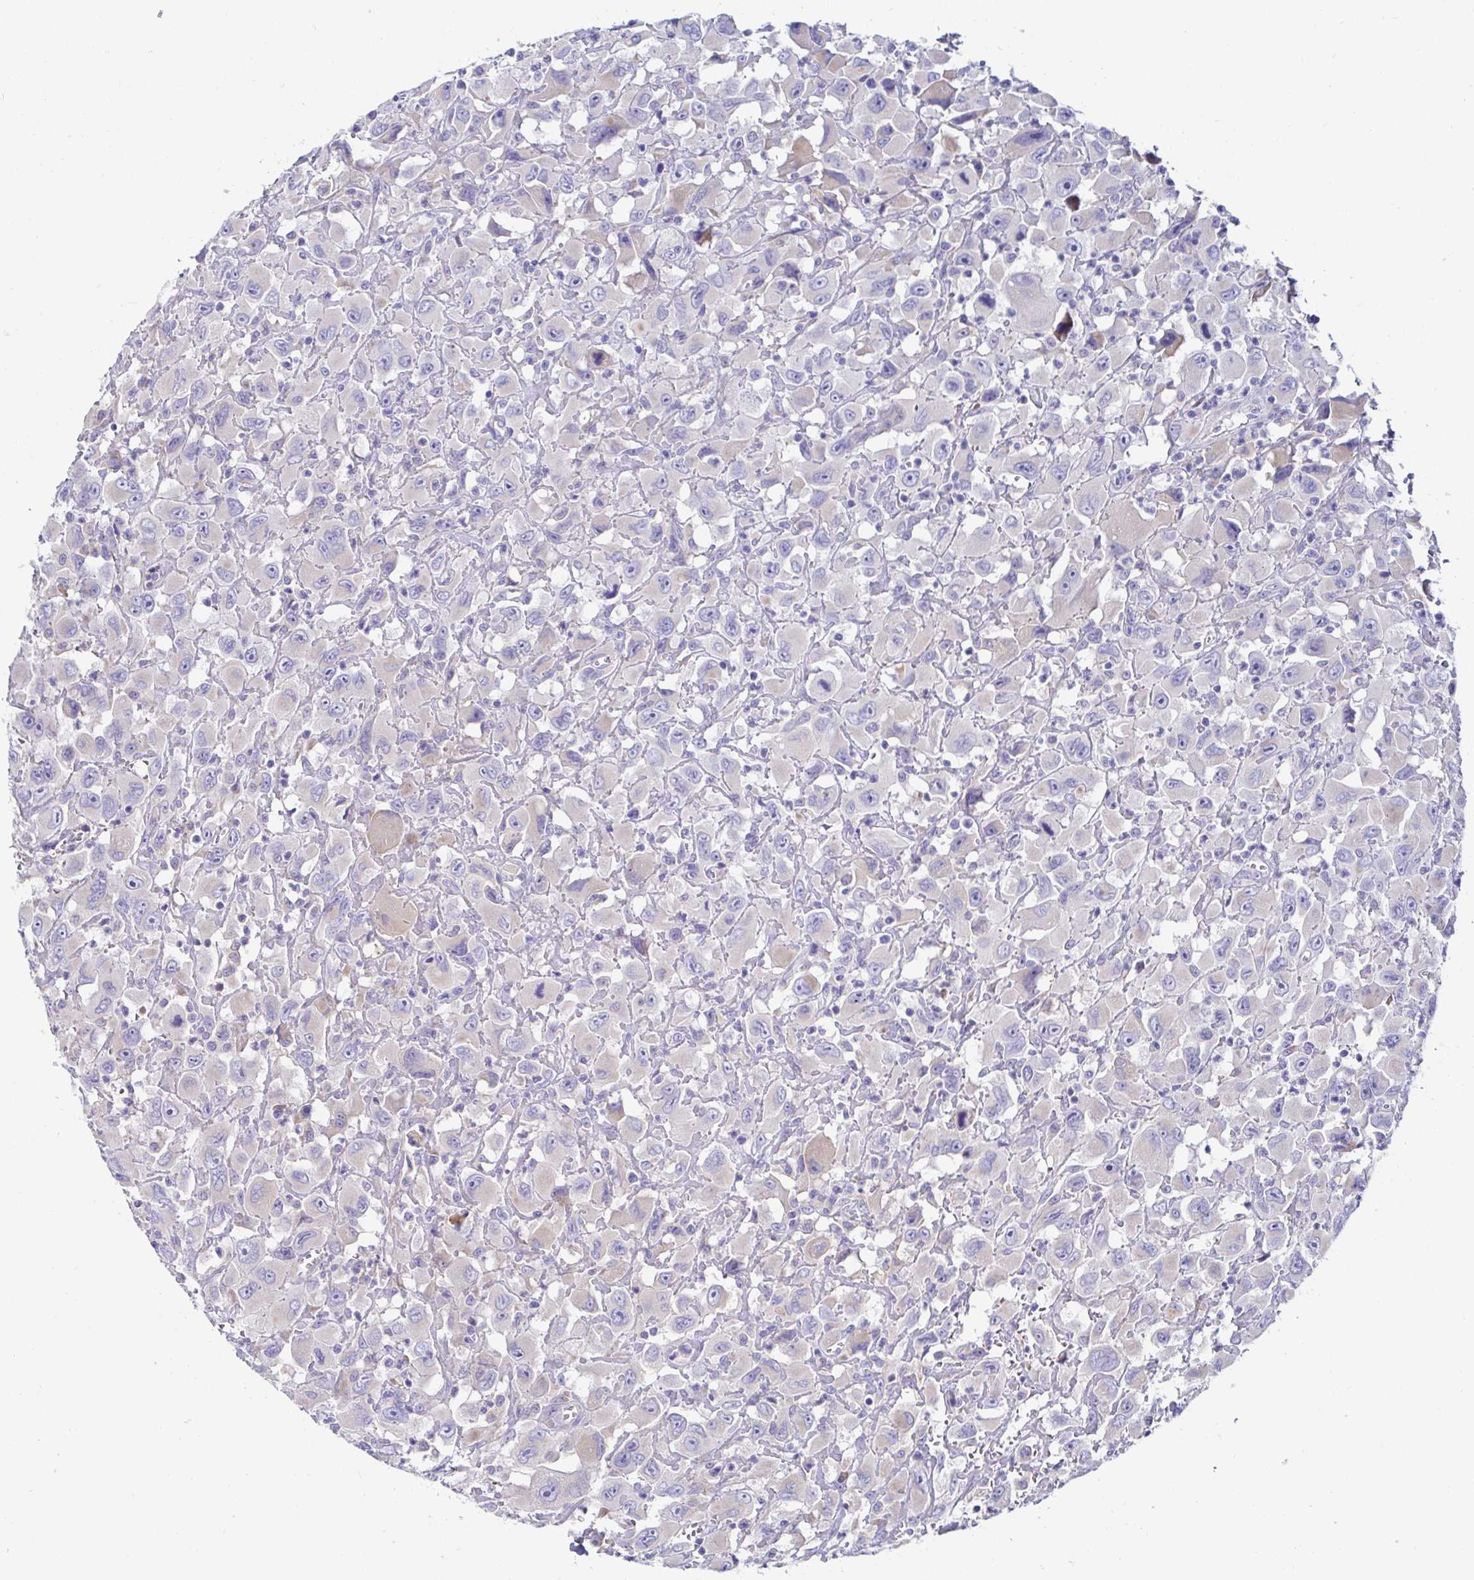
{"staining": {"intensity": "negative", "quantity": "none", "location": "none"}, "tissue": "head and neck cancer", "cell_type": "Tumor cells", "image_type": "cancer", "snomed": [{"axis": "morphology", "description": "Squamous cell carcinoma, NOS"}, {"axis": "morphology", "description": "Squamous cell carcinoma, metastatic, NOS"}, {"axis": "topography", "description": "Oral tissue"}, {"axis": "topography", "description": "Head-Neck"}], "caption": "Head and neck cancer was stained to show a protein in brown. There is no significant positivity in tumor cells.", "gene": "C4orf17", "patient": {"sex": "female", "age": 85}}